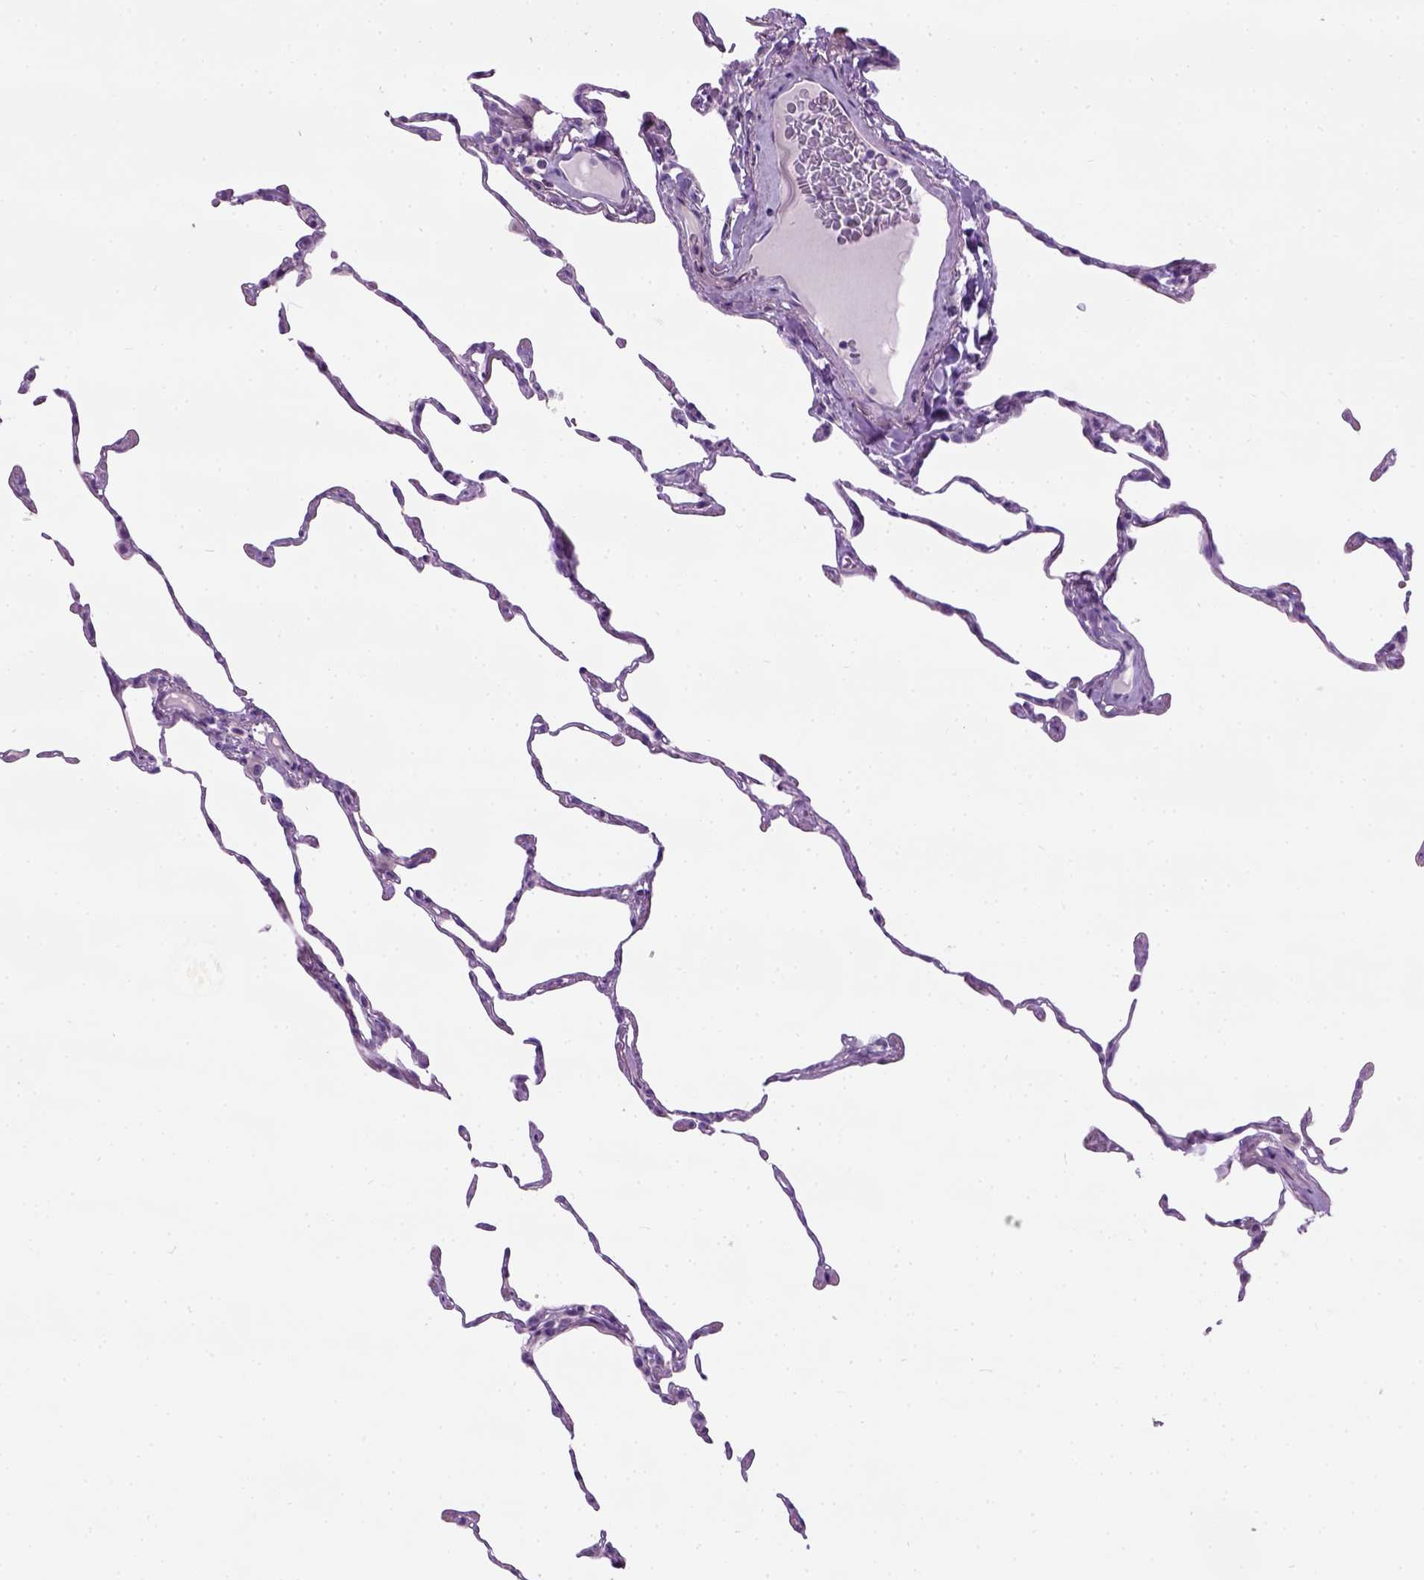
{"staining": {"intensity": "negative", "quantity": "none", "location": "none"}, "tissue": "lung", "cell_type": "Alveolar cells", "image_type": "normal", "snomed": [{"axis": "morphology", "description": "Normal tissue, NOS"}, {"axis": "topography", "description": "Lung"}], "caption": "The image displays no staining of alveolar cells in benign lung. The staining is performed using DAB (3,3'-diaminobenzidine) brown chromogen with nuclei counter-stained in using hematoxylin.", "gene": "GABRB2", "patient": {"sex": "female", "age": 57}}